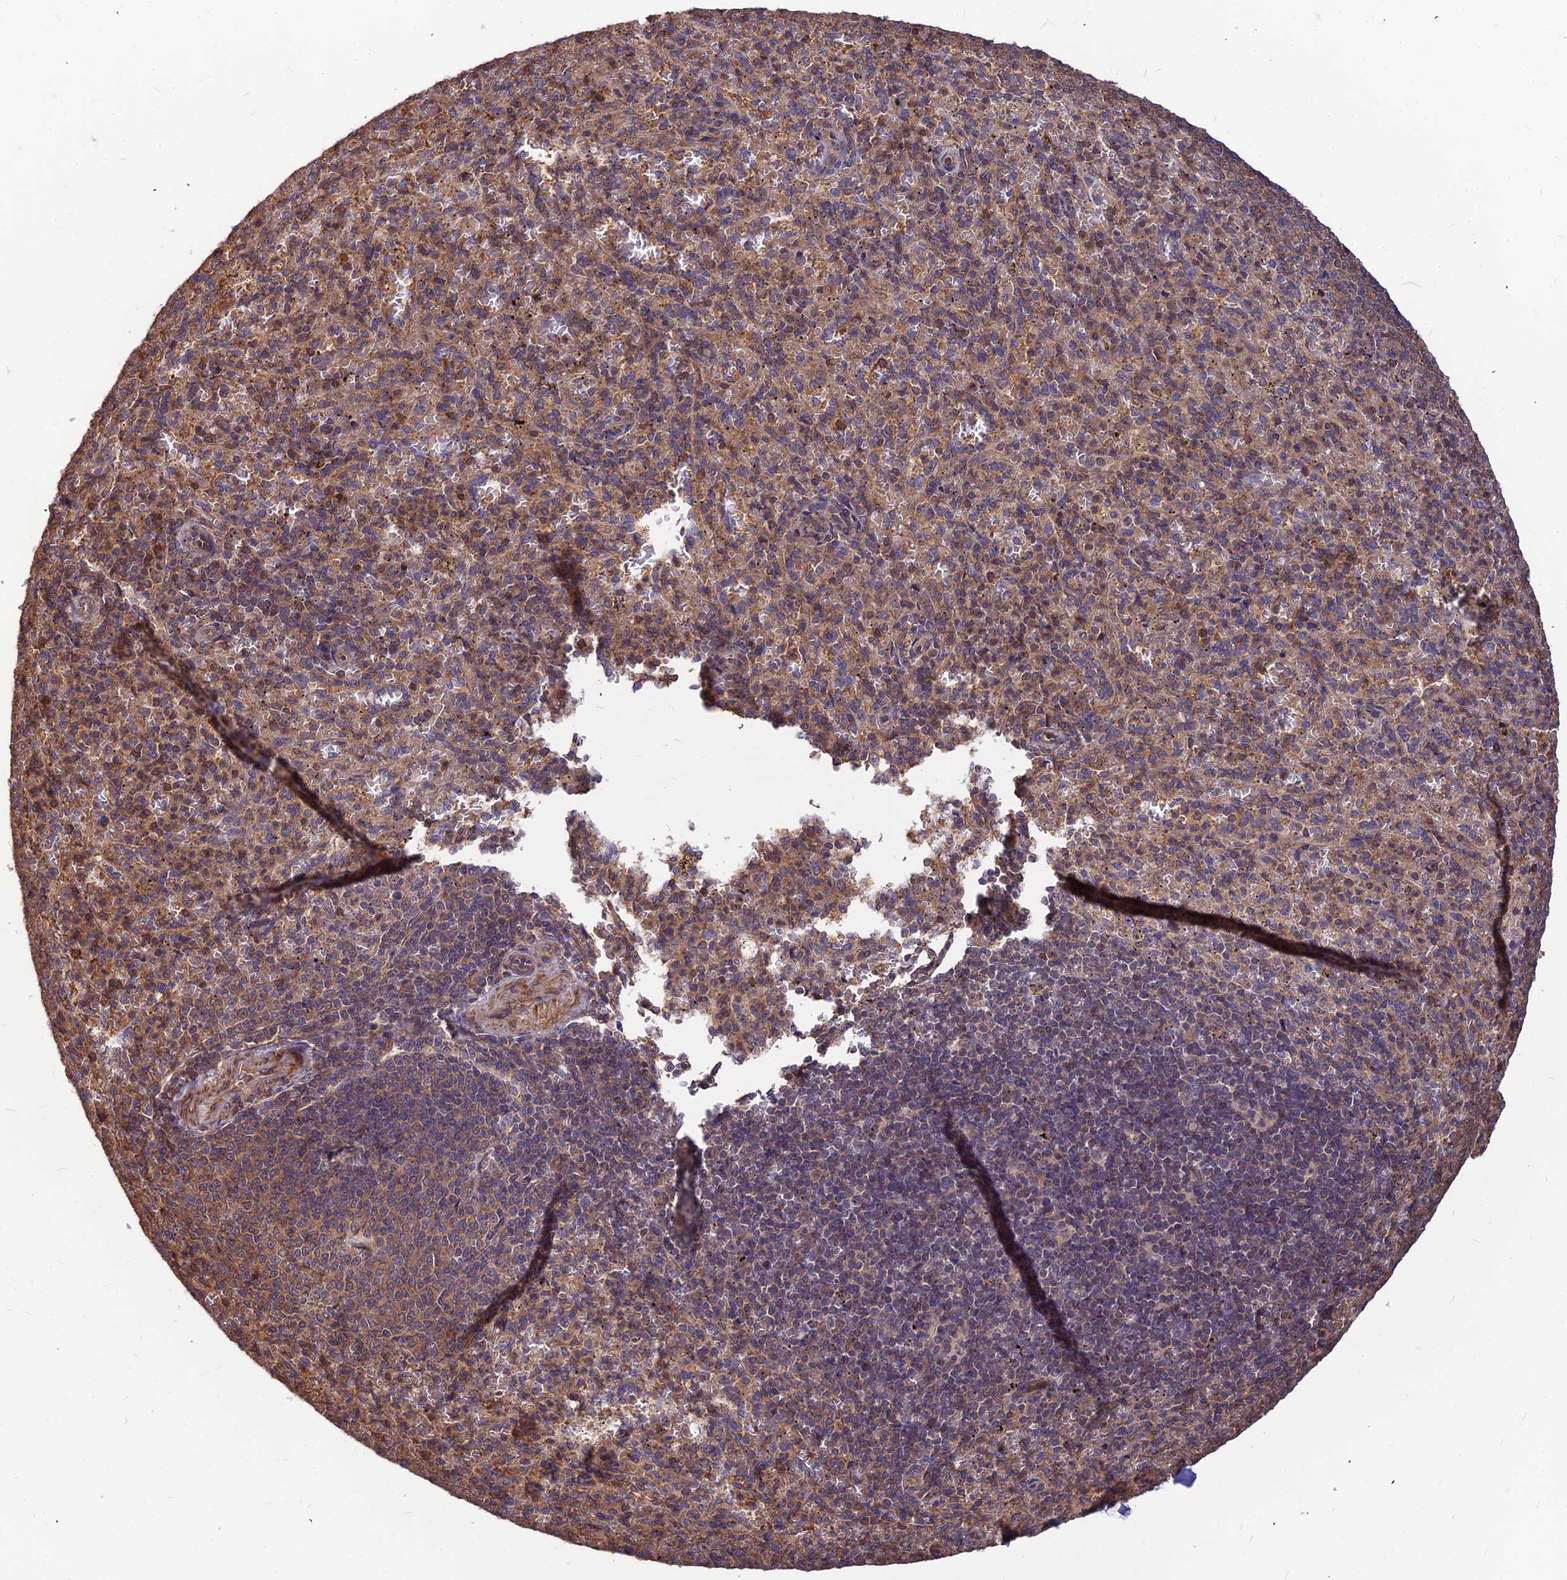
{"staining": {"intensity": "moderate", "quantity": "25%-75%", "location": "cytoplasmic/membranous"}, "tissue": "spleen", "cell_type": "Cells in red pulp", "image_type": "normal", "snomed": [{"axis": "morphology", "description": "Normal tissue, NOS"}, {"axis": "topography", "description": "Spleen"}], "caption": "This histopathology image displays benign spleen stained with IHC to label a protein in brown. The cytoplasmic/membranous of cells in red pulp show moderate positivity for the protein. Nuclei are counter-stained blue.", "gene": "ZNF467", "patient": {"sex": "female", "age": 21}}